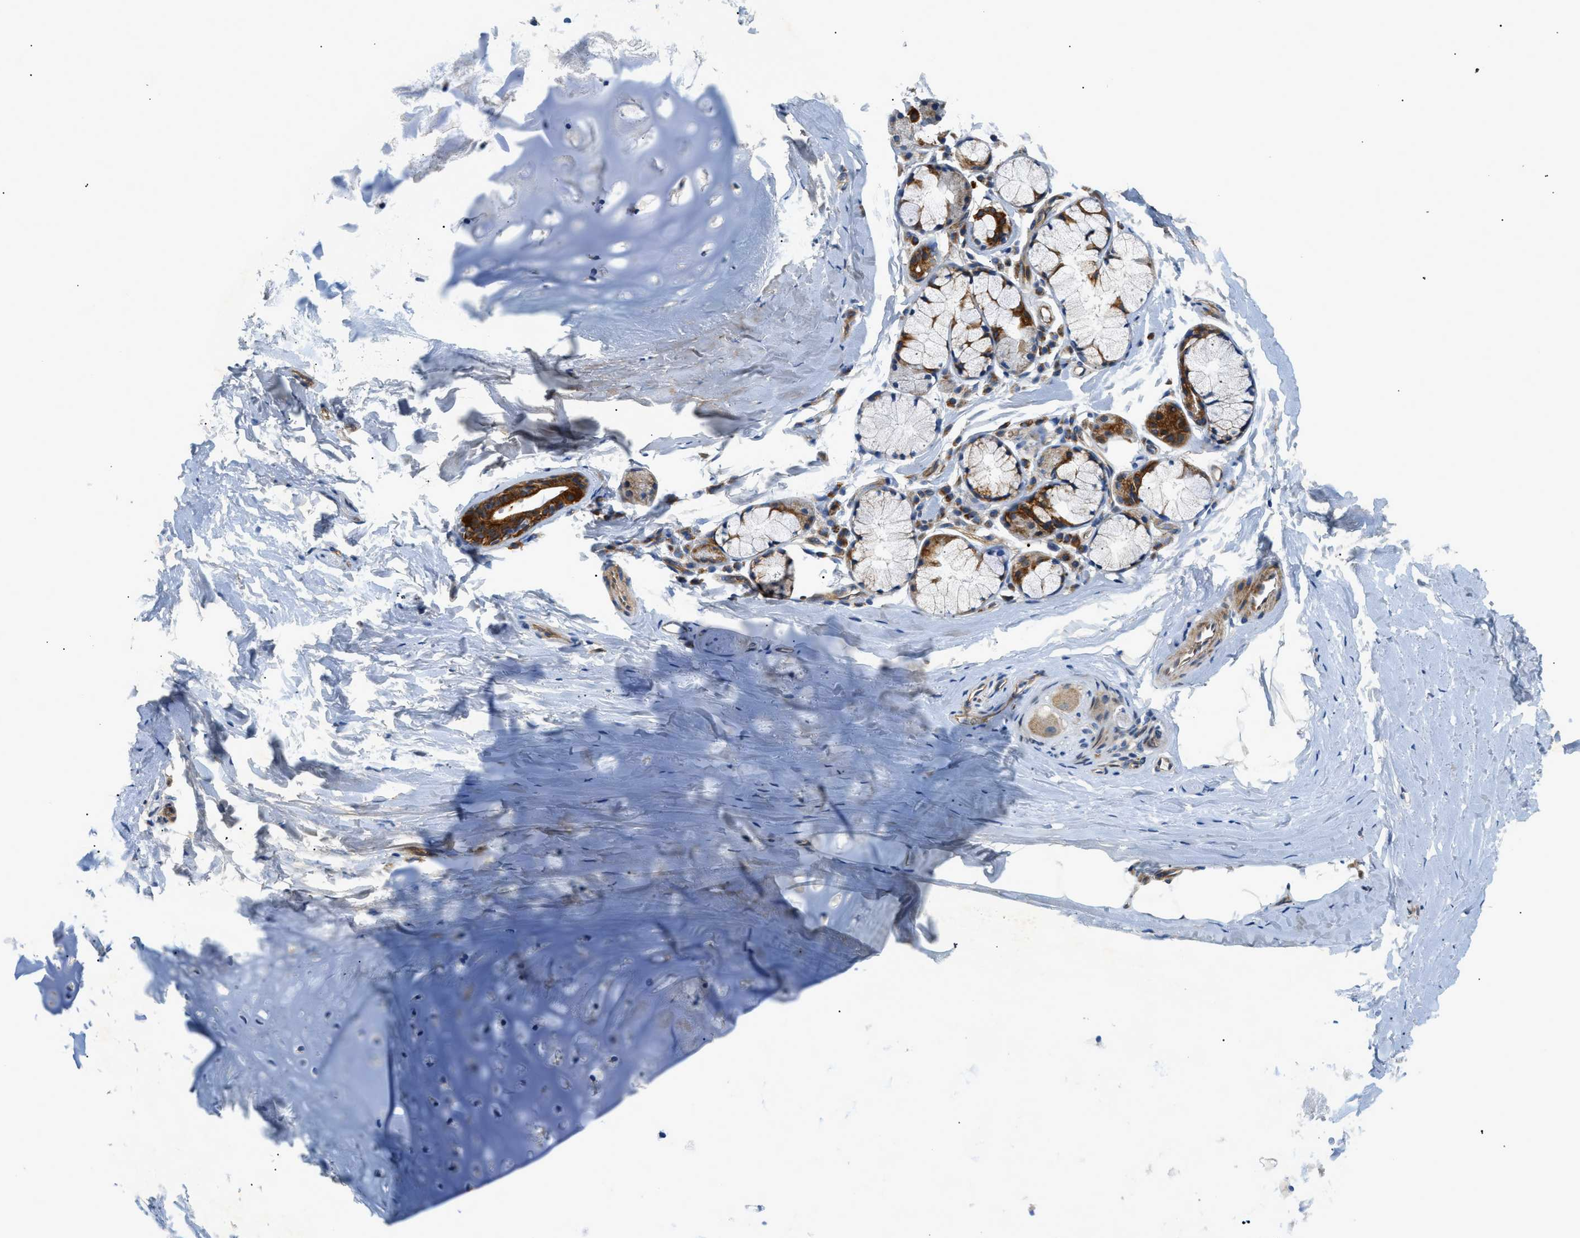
{"staining": {"intensity": "moderate", "quantity": "25%-75%", "location": "cytoplasmic/membranous"}, "tissue": "adipose tissue", "cell_type": "Adipocytes", "image_type": "normal", "snomed": [{"axis": "morphology", "description": "Normal tissue, NOS"}, {"axis": "topography", "description": "Cartilage tissue"}, {"axis": "topography", "description": "Bronchus"}], "caption": "This image demonstrates immunohistochemistry (IHC) staining of benign human adipose tissue, with medium moderate cytoplasmic/membranous expression in about 25%-75% of adipocytes.", "gene": "DHODH", "patient": {"sex": "female", "age": 53}}